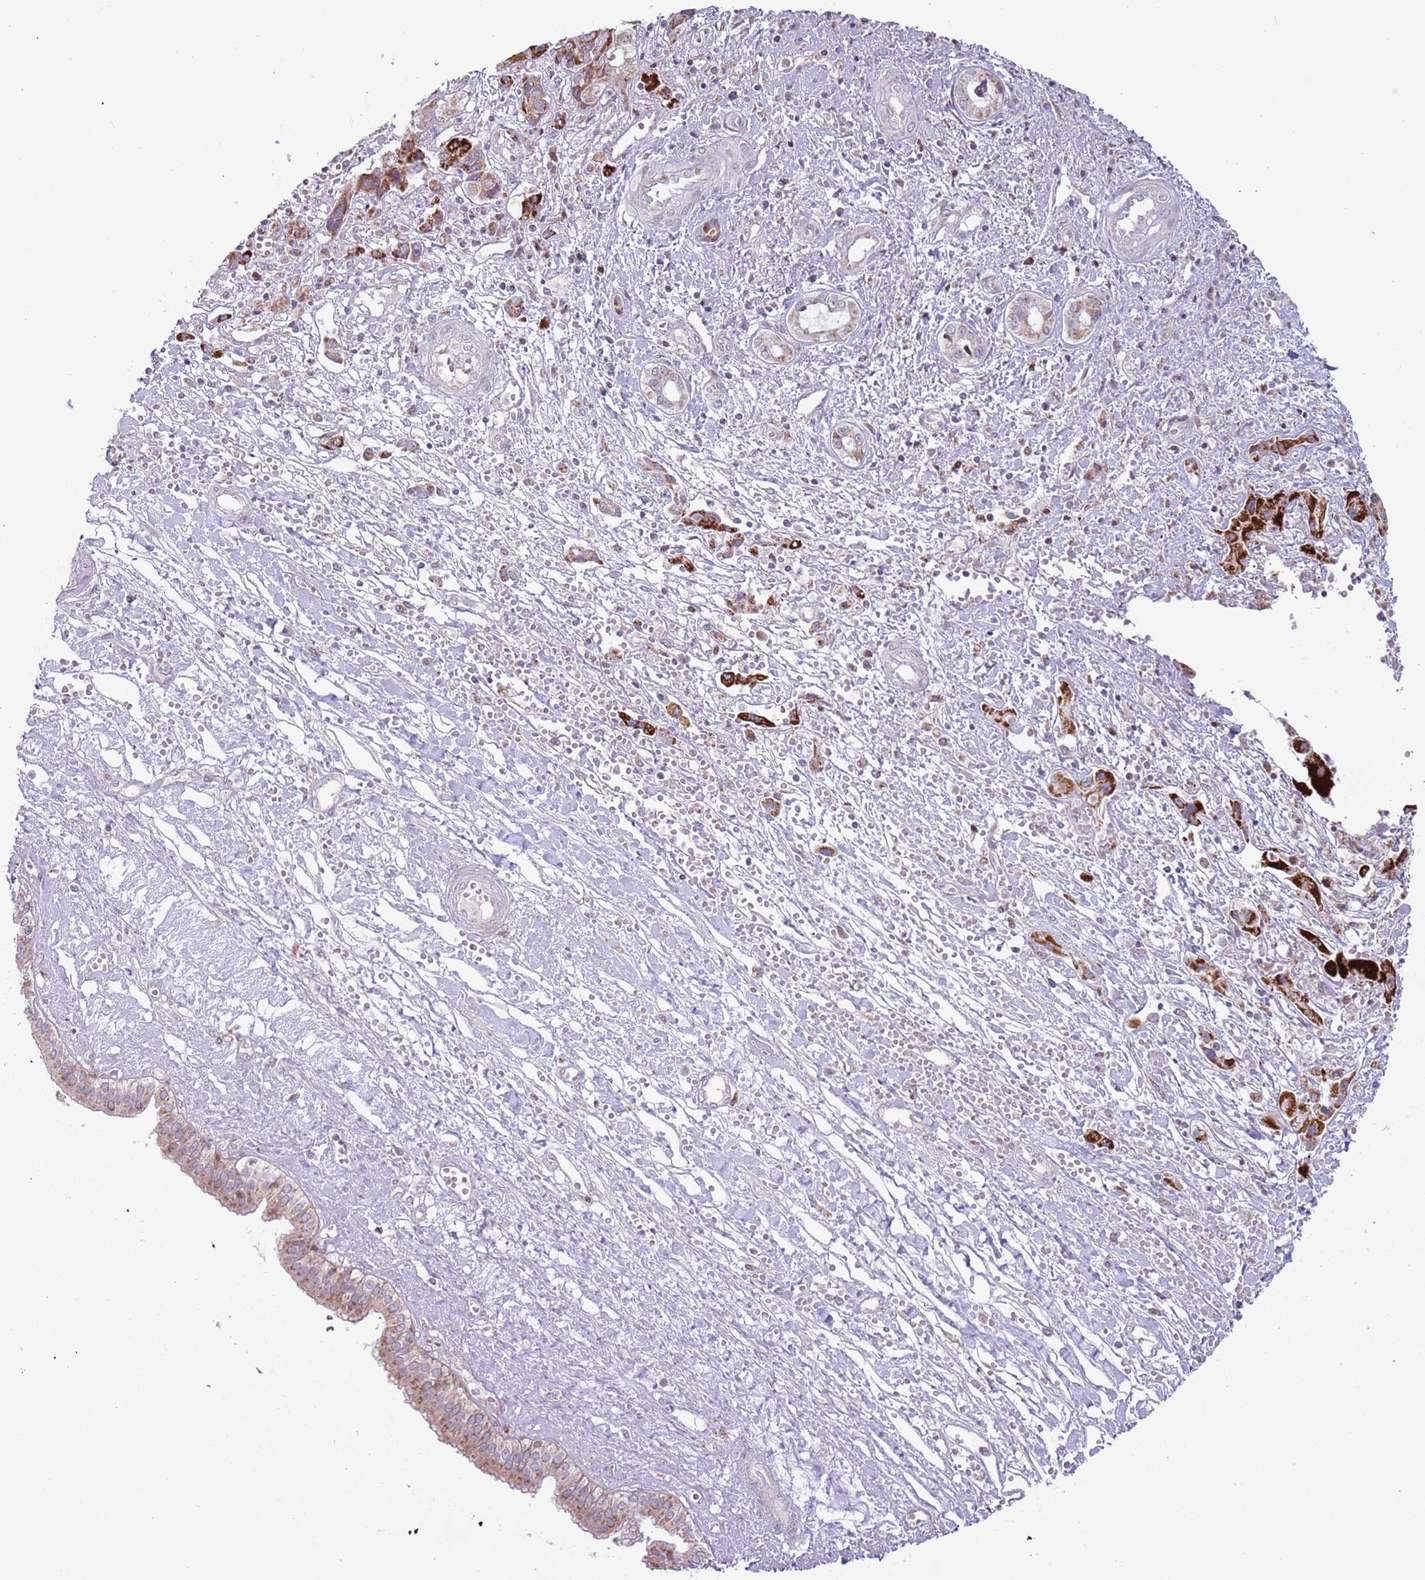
{"staining": {"intensity": "moderate", "quantity": "25%-75%", "location": "cytoplasmic/membranous"}, "tissue": "liver cancer", "cell_type": "Tumor cells", "image_type": "cancer", "snomed": [{"axis": "morphology", "description": "Cholangiocarcinoma"}, {"axis": "topography", "description": "Liver"}], "caption": "Liver cancer was stained to show a protein in brown. There is medium levels of moderate cytoplasmic/membranous staining in approximately 25%-75% of tumor cells. The staining is performed using DAB brown chromogen to label protein expression. The nuclei are counter-stained blue using hematoxylin.", "gene": "MLLT11", "patient": {"sex": "male", "age": 67}}